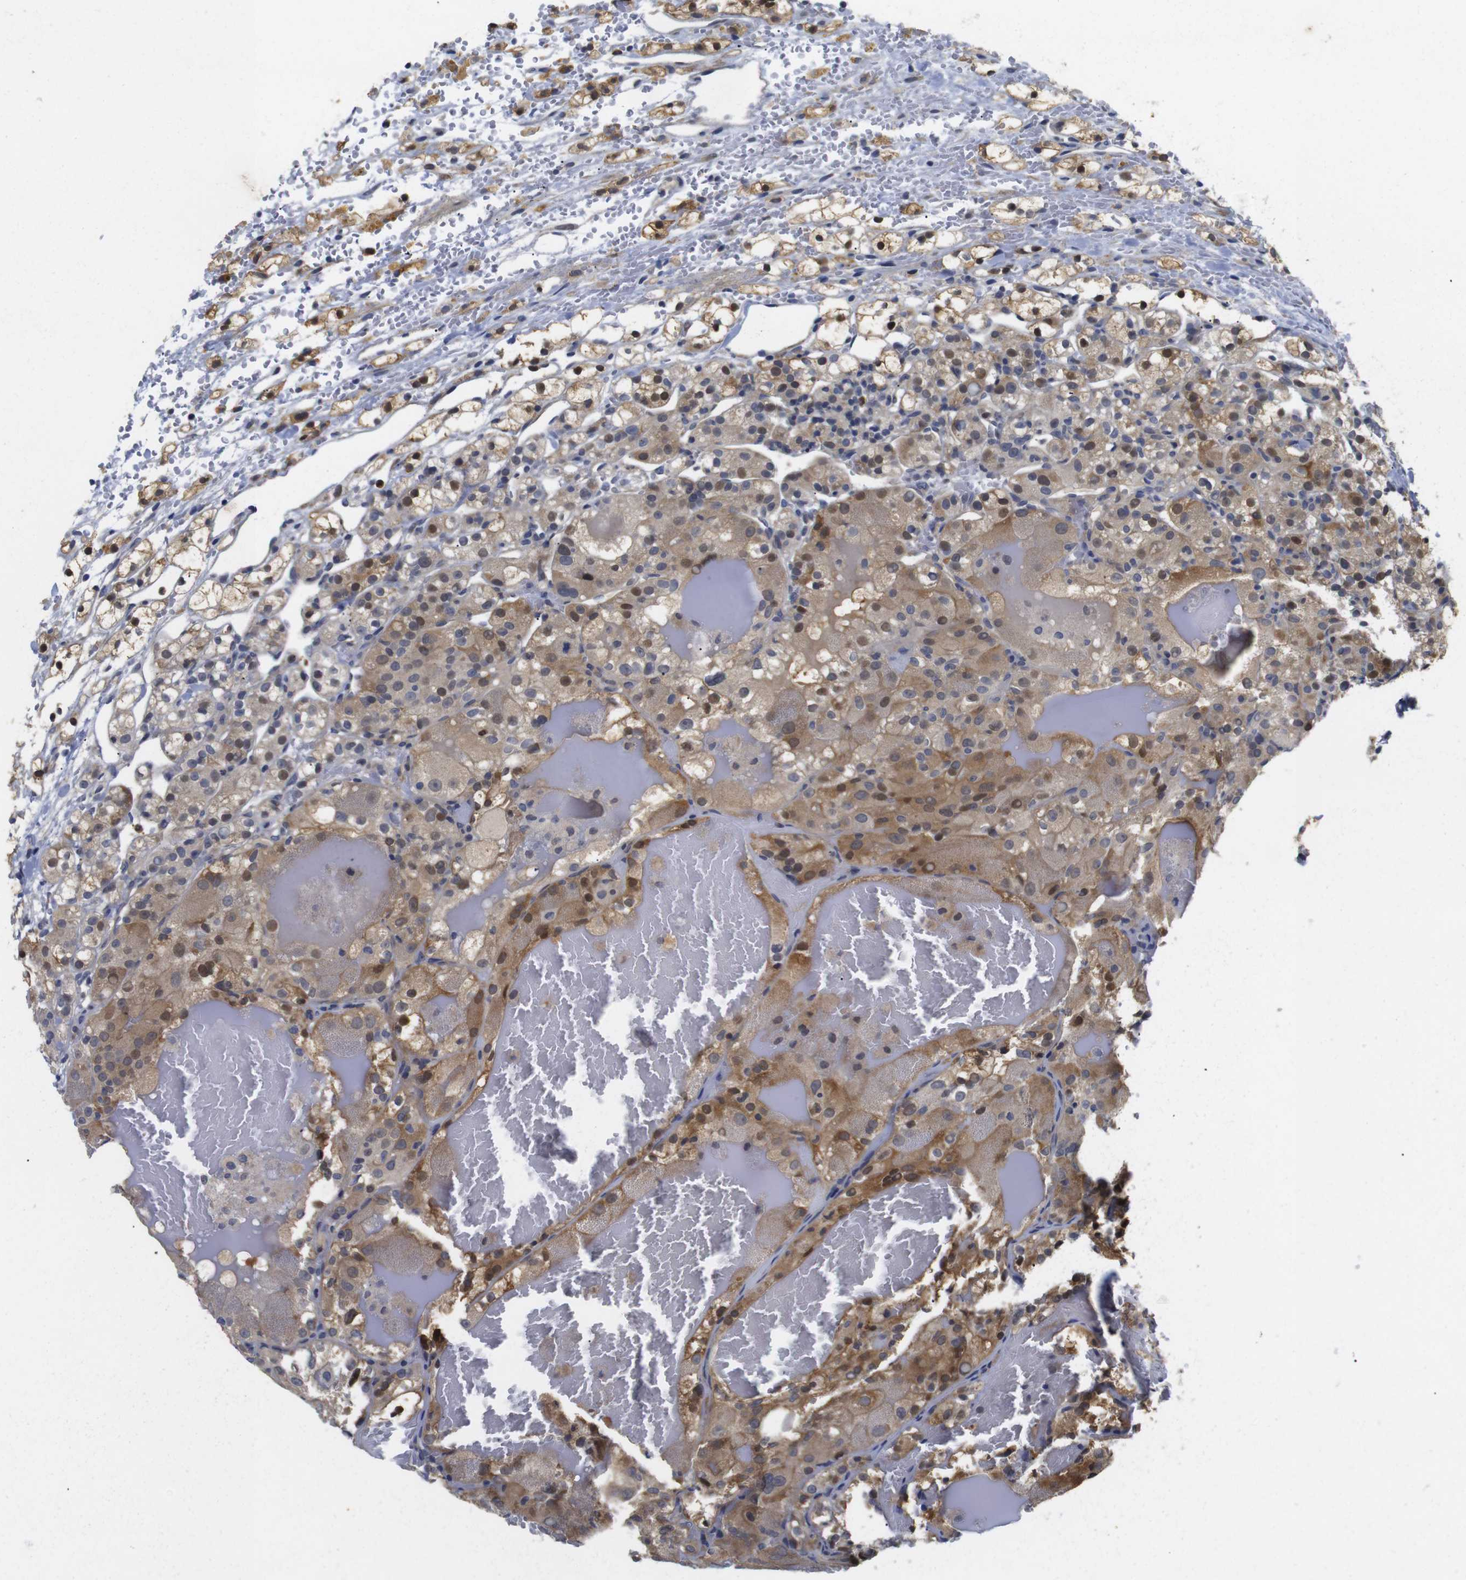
{"staining": {"intensity": "moderate", "quantity": "25%-75%", "location": "cytoplasmic/membranous,nuclear"}, "tissue": "renal cancer", "cell_type": "Tumor cells", "image_type": "cancer", "snomed": [{"axis": "morphology", "description": "Adenocarcinoma, NOS"}, {"axis": "topography", "description": "Kidney"}], "caption": "Immunohistochemical staining of renal adenocarcinoma reveals moderate cytoplasmic/membranous and nuclear protein positivity in approximately 25%-75% of tumor cells.", "gene": "FNTA", "patient": {"sex": "male", "age": 61}}